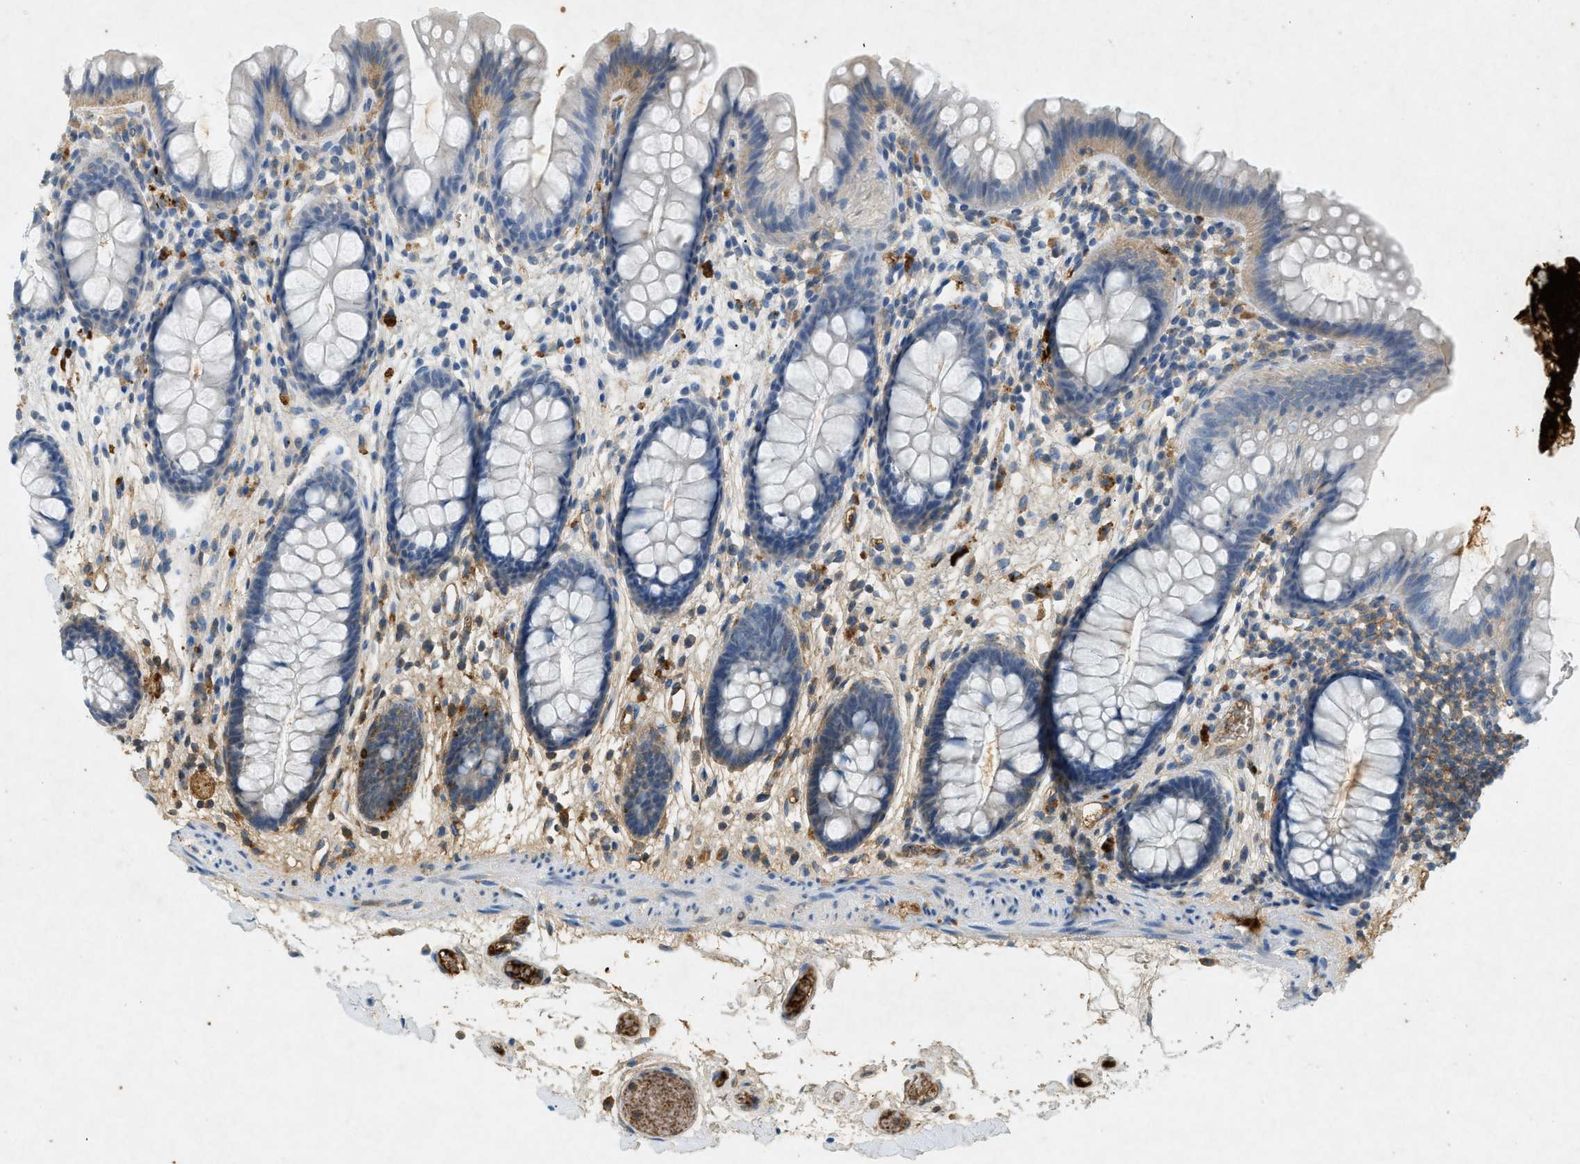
{"staining": {"intensity": "moderate", "quantity": ">75%", "location": "cytoplasmic/membranous"}, "tissue": "colon", "cell_type": "Endothelial cells", "image_type": "normal", "snomed": [{"axis": "morphology", "description": "Normal tissue, NOS"}, {"axis": "topography", "description": "Smooth muscle"}, {"axis": "topography", "description": "Colon"}], "caption": "This is an image of immunohistochemistry (IHC) staining of unremarkable colon, which shows moderate positivity in the cytoplasmic/membranous of endothelial cells.", "gene": "F2", "patient": {"sex": "male", "age": 67}}